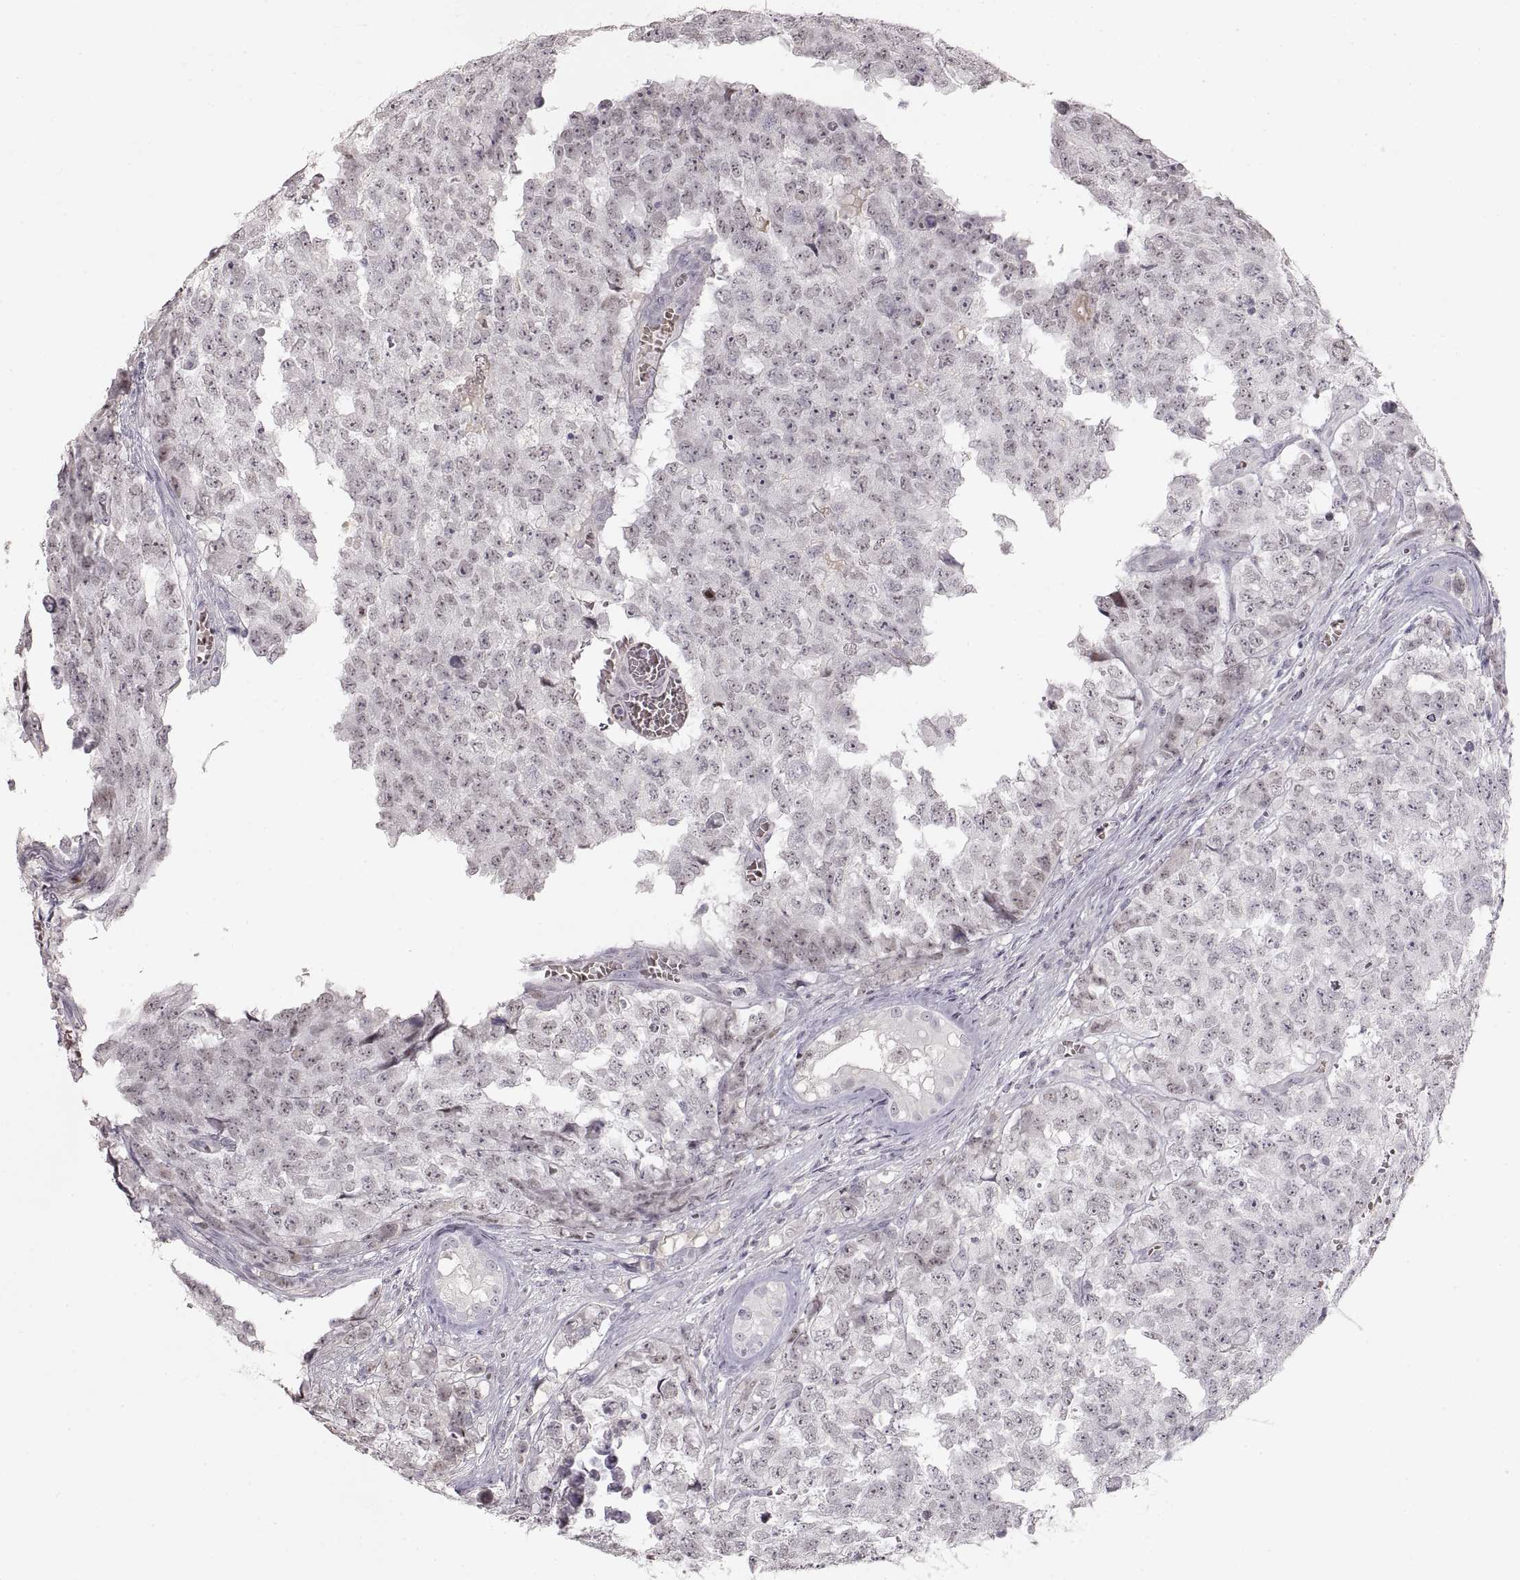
{"staining": {"intensity": "negative", "quantity": "none", "location": "none"}, "tissue": "testis cancer", "cell_type": "Tumor cells", "image_type": "cancer", "snomed": [{"axis": "morphology", "description": "Carcinoma, Embryonal, NOS"}, {"axis": "topography", "description": "Testis"}], "caption": "IHC image of neoplastic tissue: human testis embryonal carcinoma stained with DAB (3,3'-diaminobenzidine) shows no significant protein expression in tumor cells. The staining is performed using DAB (3,3'-diaminobenzidine) brown chromogen with nuclei counter-stained in using hematoxylin.", "gene": "PCSK2", "patient": {"sex": "male", "age": 23}}